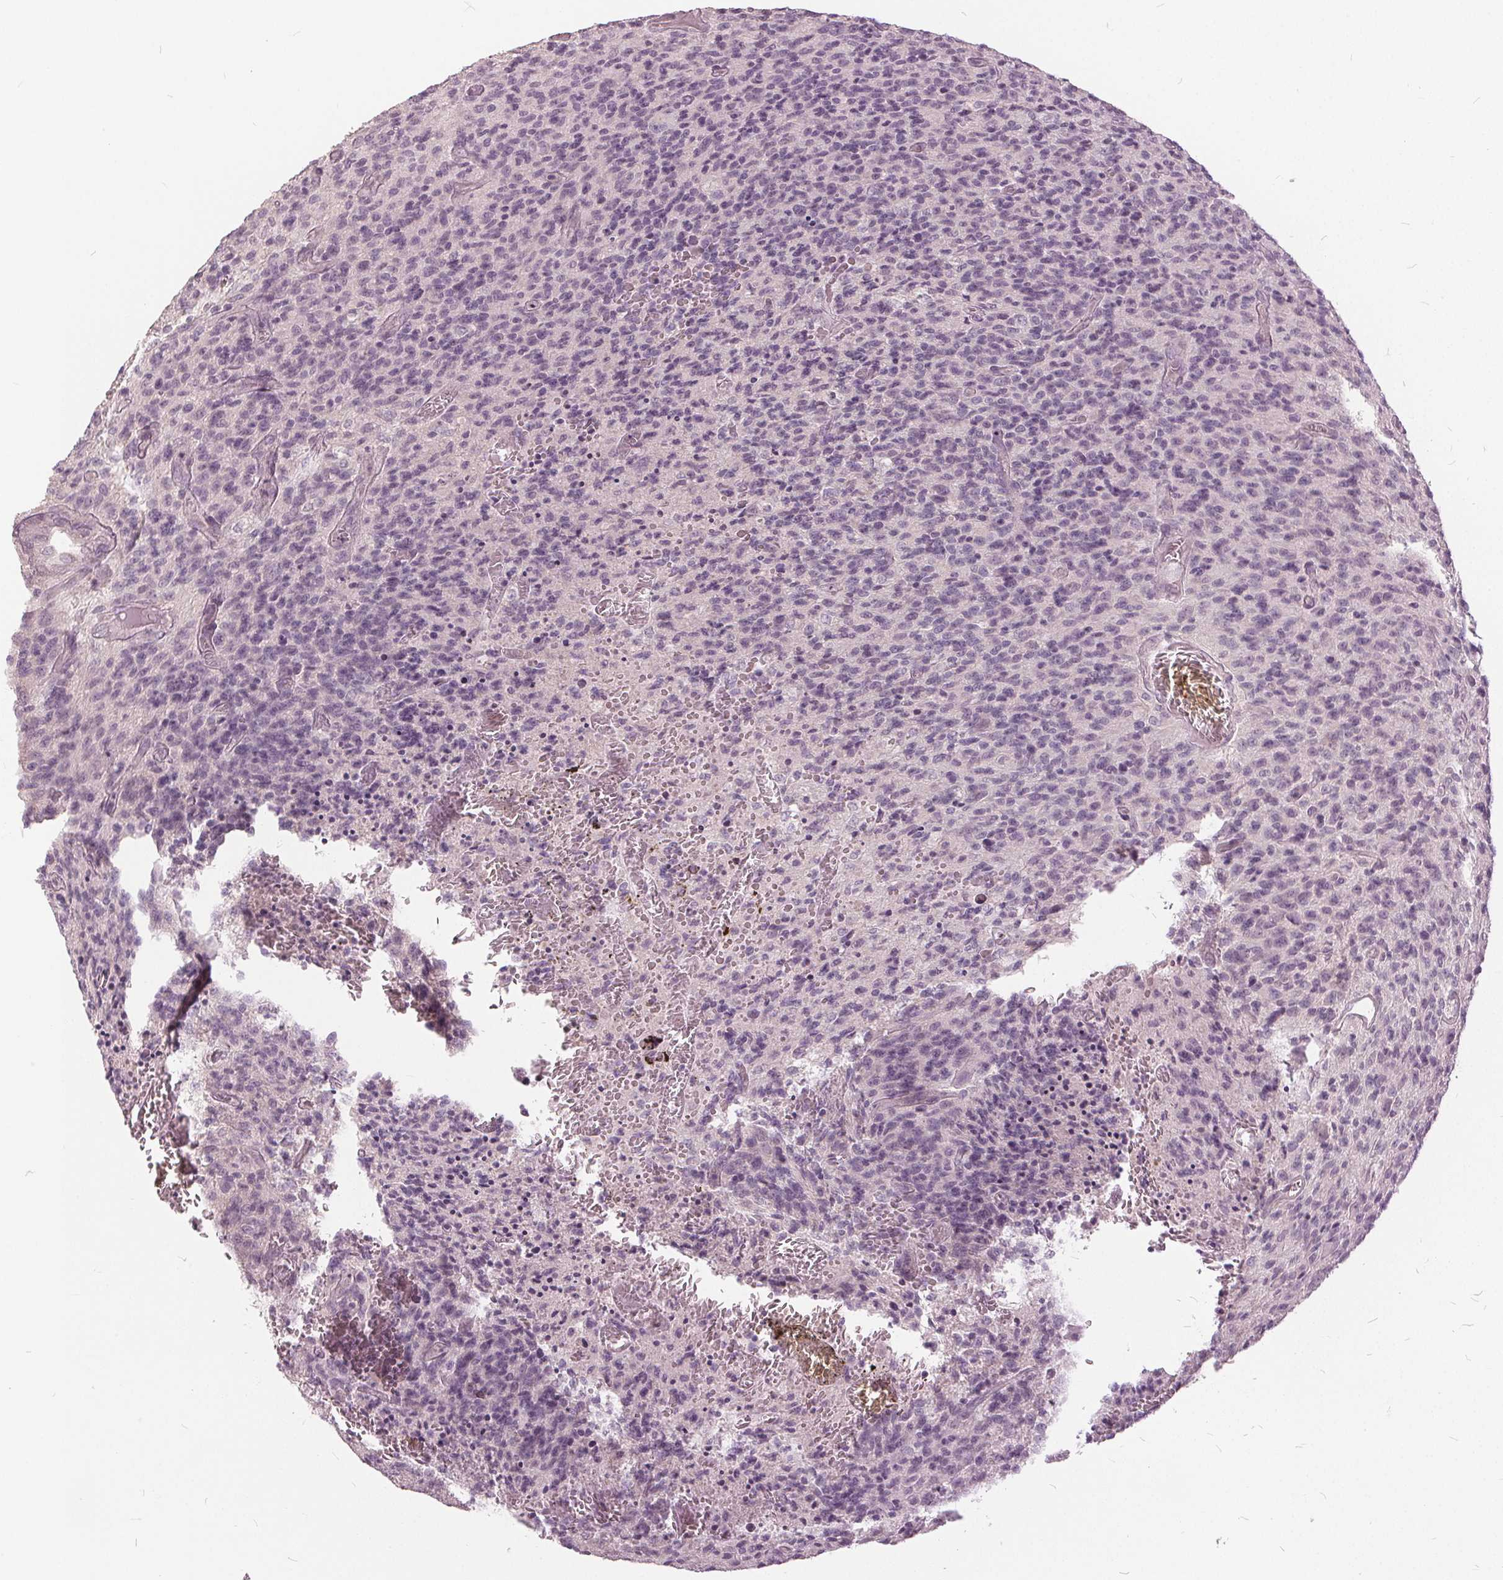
{"staining": {"intensity": "negative", "quantity": "none", "location": "none"}, "tissue": "glioma", "cell_type": "Tumor cells", "image_type": "cancer", "snomed": [{"axis": "morphology", "description": "Glioma, malignant, High grade"}, {"axis": "topography", "description": "Brain"}], "caption": "The image displays no significant staining in tumor cells of malignant glioma (high-grade). (Immunohistochemistry, brightfield microscopy, high magnification).", "gene": "KLK13", "patient": {"sex": "male", "age": 76}}